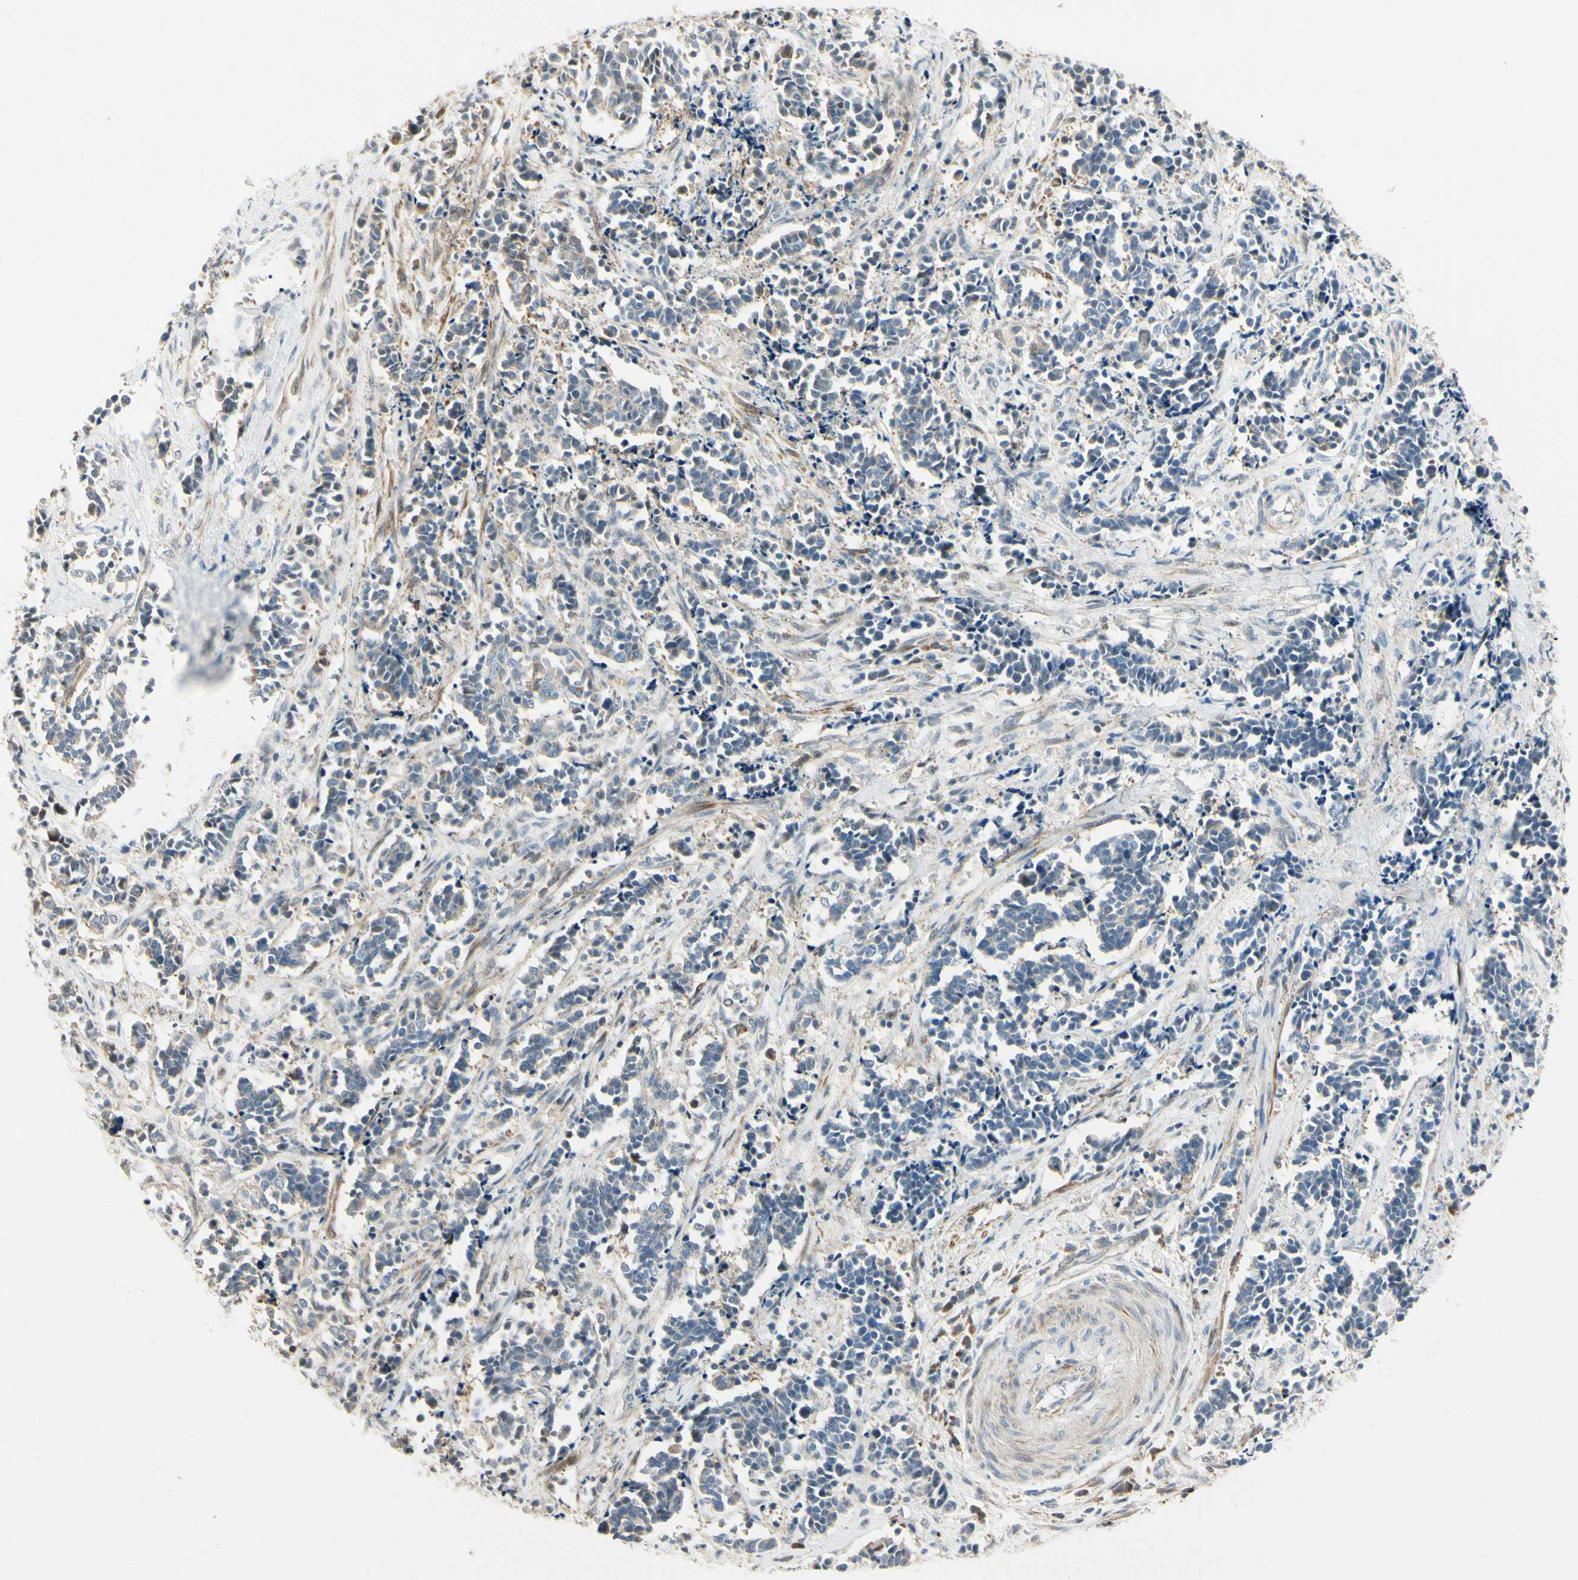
{"staining": {"intensity": "negative", "quantity": "none", "location": "none"}, "tissue": "cervical cancer", "cell_type": "Tumor cells", "image_type": "cancer", "snomed": [{"axis": "morphology", "description": "Squamous cell carcinoma, NOS"}, {"axis": "topography", "description": "Cervix"}], "caption": "The immunohistochemistry micrograph has no significant staining in tumor cells of cervical squamous cell carcinoma tissue.", "gene": "P4HA3", "patient": {"sex": "female", "age": 35}}